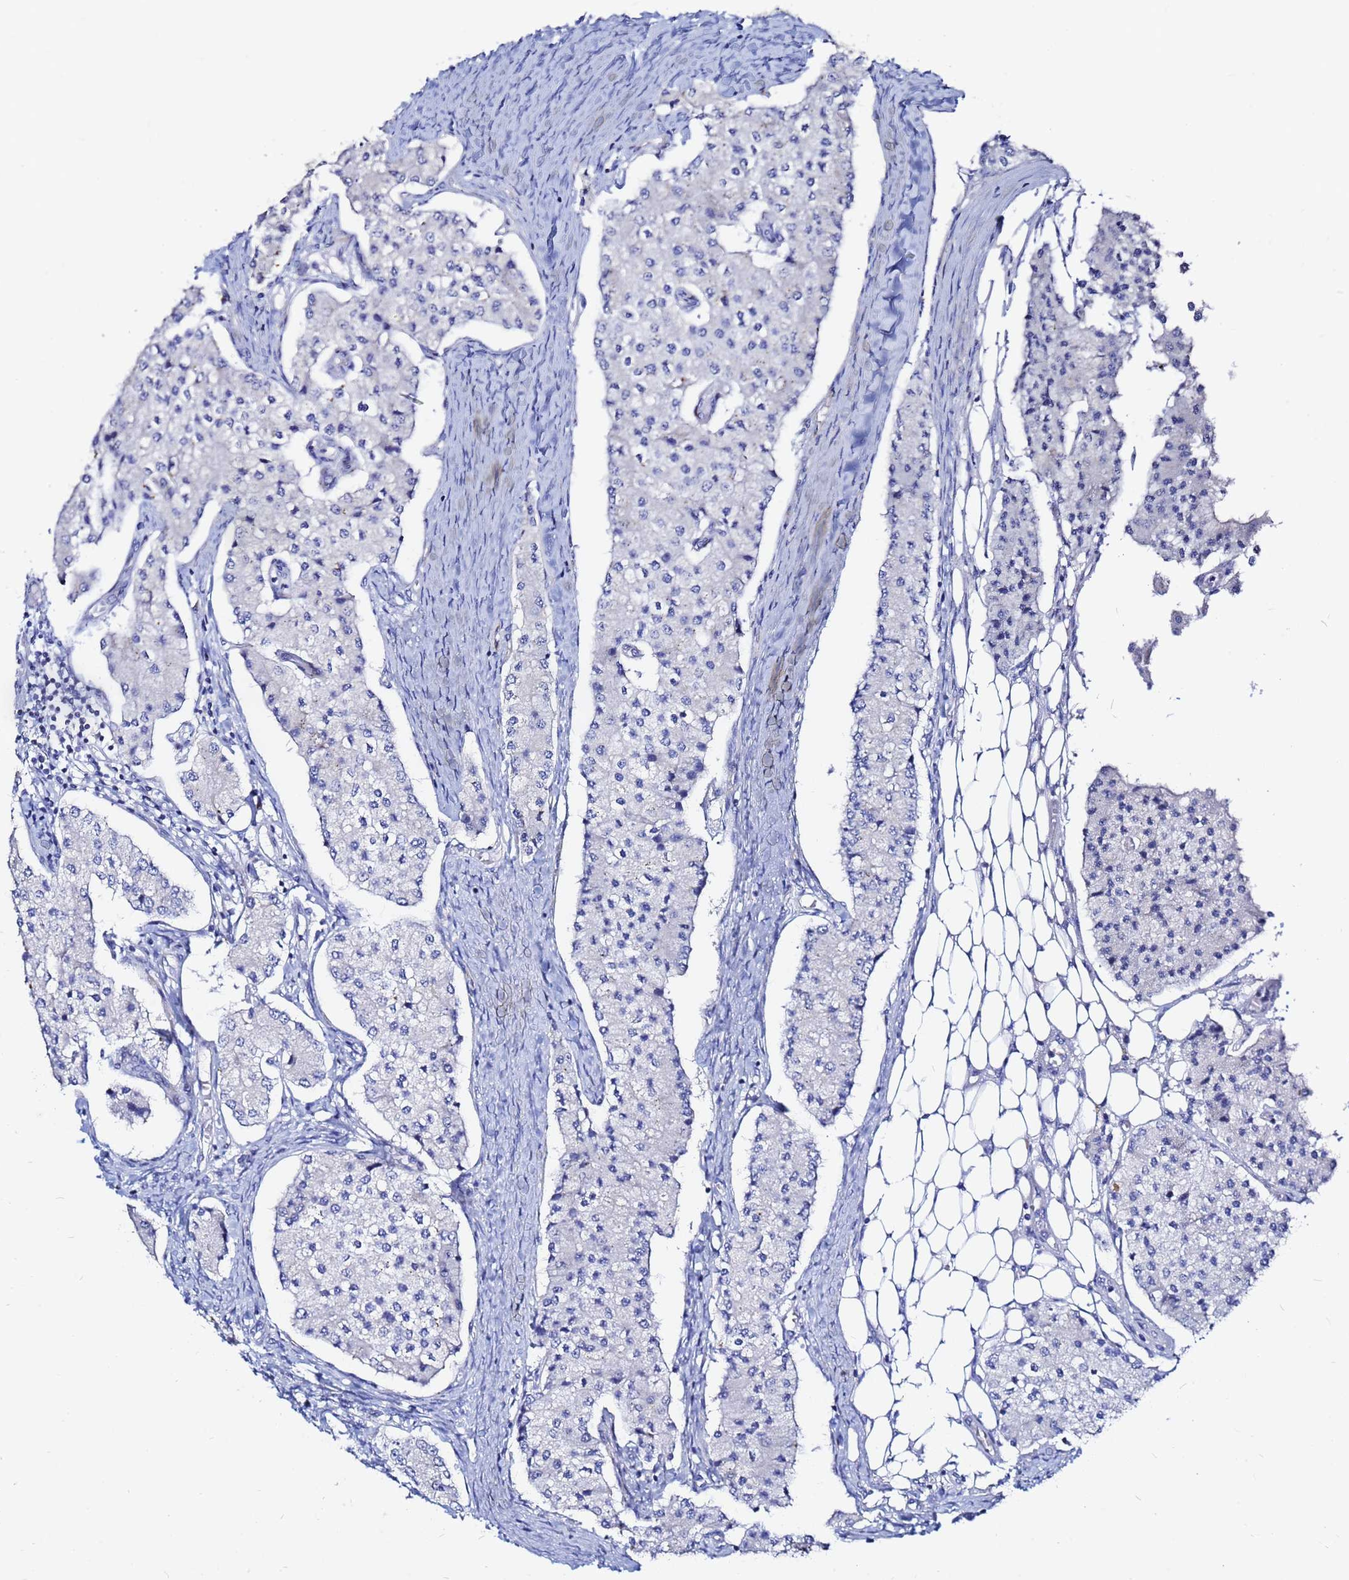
{"staining": {"intensity": "negative", "quantity": "none", "location": "none"}, "tissue": "carcinoid", "cell_type": "Tumor cells", "image_type": "cancer", "snomed": [{"axis": "morphology", "description": "Carcinoid, malignant, NOS"}, {"axis": "topography", "description": "Colon"}], "caption": "Tumor cells show no significant staining in malignant carcinoid.", "gene": "TUBA8", "patient": {"sex": "female", "age": 52}}